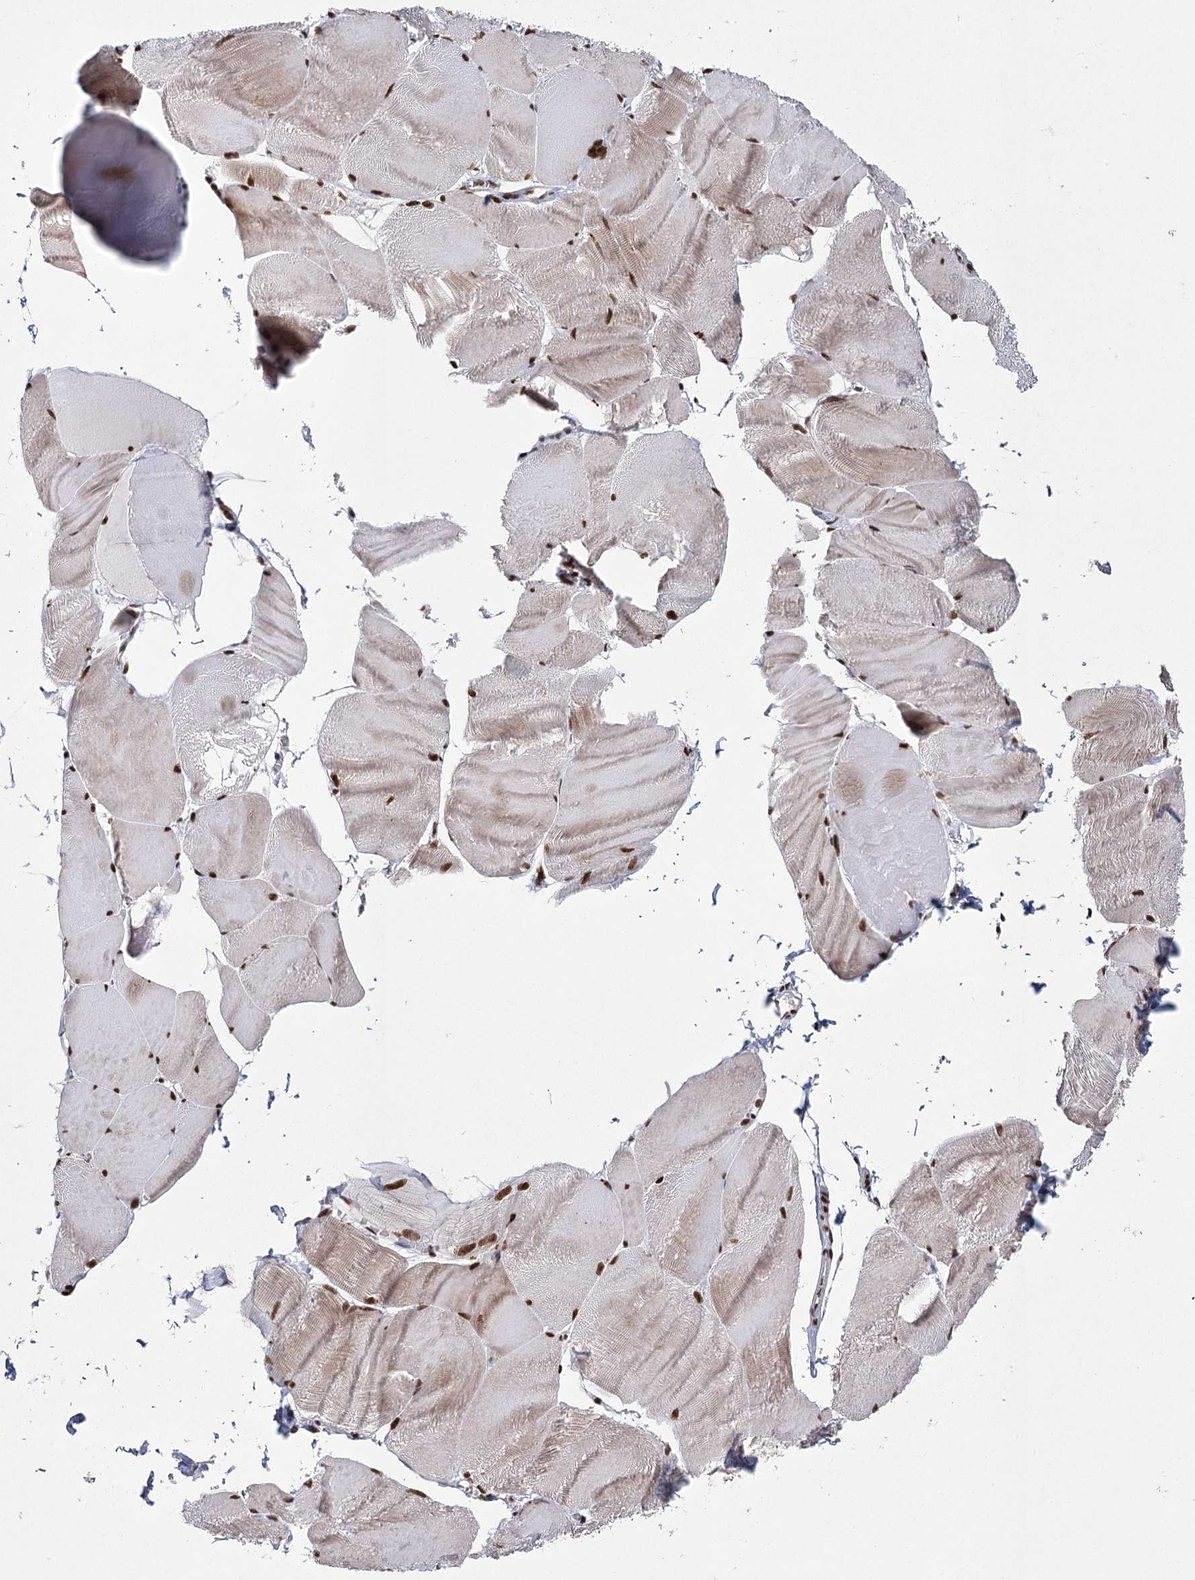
{"staining": {"intensity": "strong", "quantity": ">75%", "location": "cytoplasmic/membranous,nuclear"}, "tissue": "skeletal muscle", "cell_type": "Myocytes", "image_type": "normal", "snomed": [{"axis": "morphology", "description": "Normal tissue, NOS"}, {"axis": "morphology", "description": "Basal cell carcinoma"}, {"axis": "topography", "description": "Skeletal muscle"}], "caption": "Skeletal muscle stained with IHC displays strong cytoplasmic/membranous,nuclear positivity in approximately >75% of myocytes.", "gene": "SCAF8", "patient": {"sex": "female", "age": 64}}